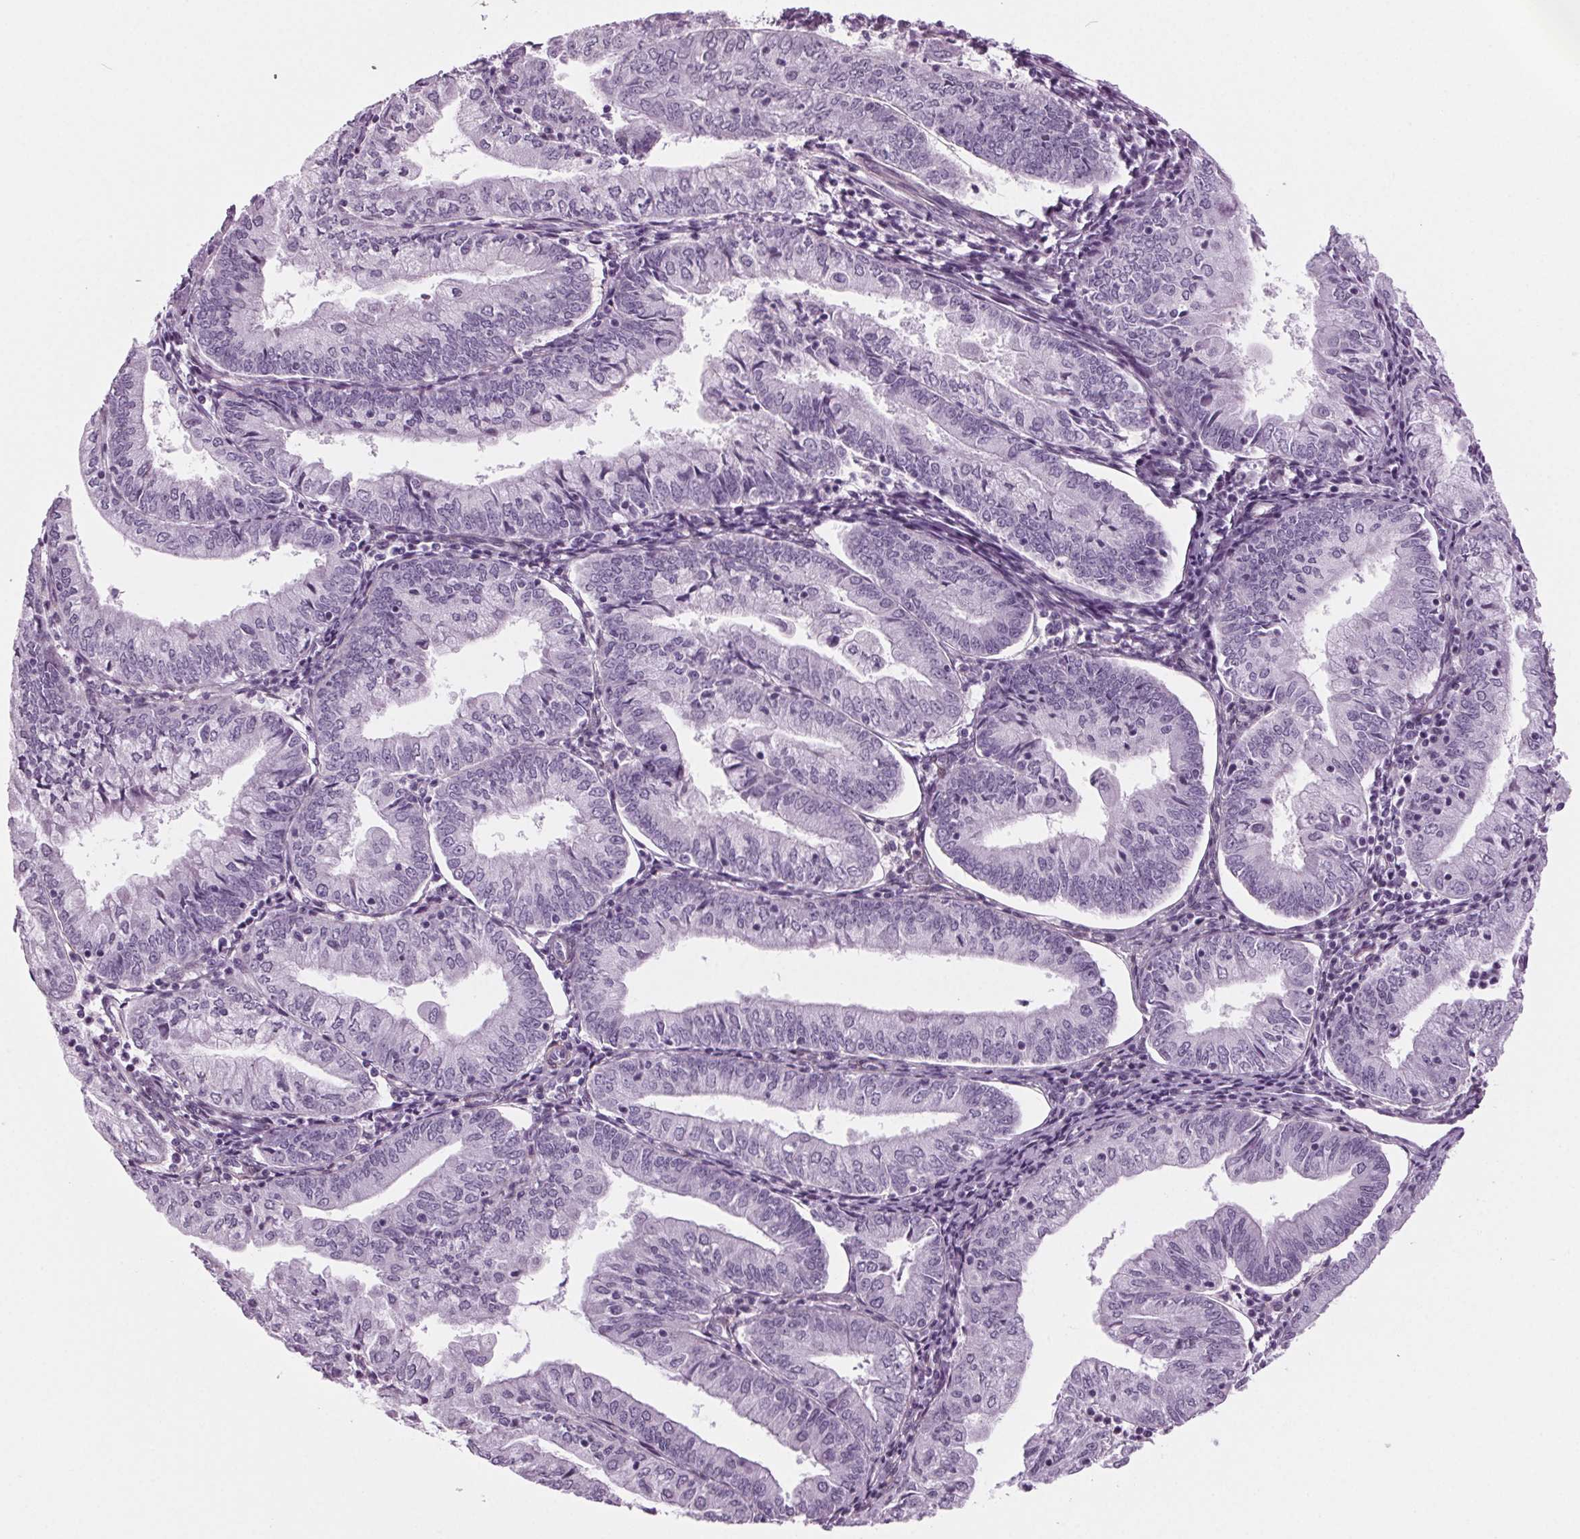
{"staining": {"intensity": "negative", "quantity": "none", "location": "none"}, "tissue": "endometrial cancer", "cell_type": "Tumor cells", "image_type": "cancer", "snomed": [{"axis": "morphology", "description": "Adenocarcinoma, NOS"}, {"axis": "topography", "description": "Endometrium"}], "caption": "Protein analysis of endometrial cancer (adenocarcinoma) exhibits no significant expression in tumor cells. (Immunohistochemistry (ihc), brightfield microscopy, high magnification).", "gene": "BHLHE22", "patient": {"sex": "female", "age": 55}}